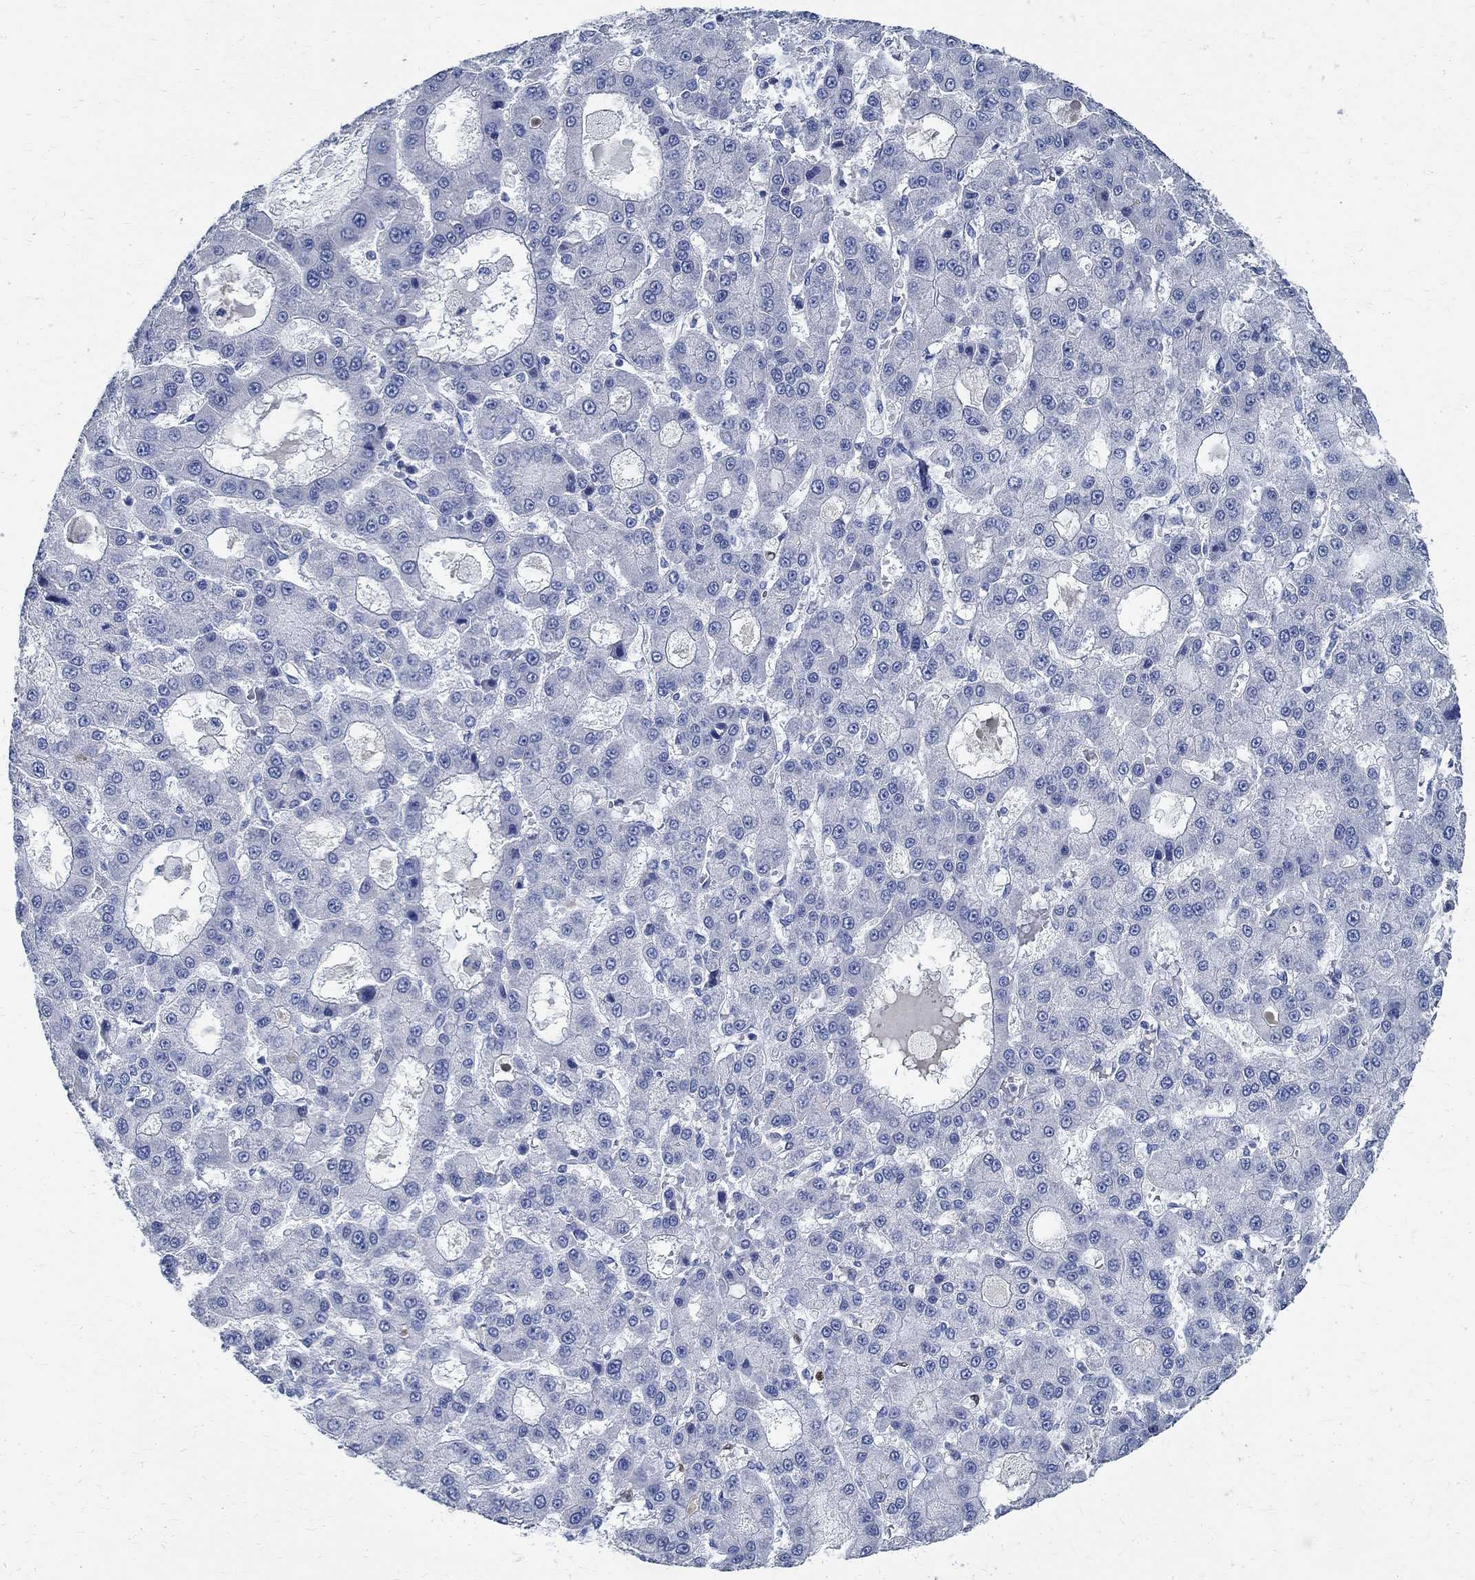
{"staining": {"intensity": "negative", "quantity": "none", "location": "none"}, "tissue": "liver cancer", "cell_type": "Tumor cells", "image_type": "cancer", "snomed": [{"axis": "morphology", "description": "Carcinoma, Hepatocellular, NOS"}, {"axis": "topography", "description": "Liver"}], "caption": "Immunohistochemical staining of liver cancer displays no significant expression in tumor cells.", "gene": "PRX", "patient": {"sex": "male", "age": 70}}